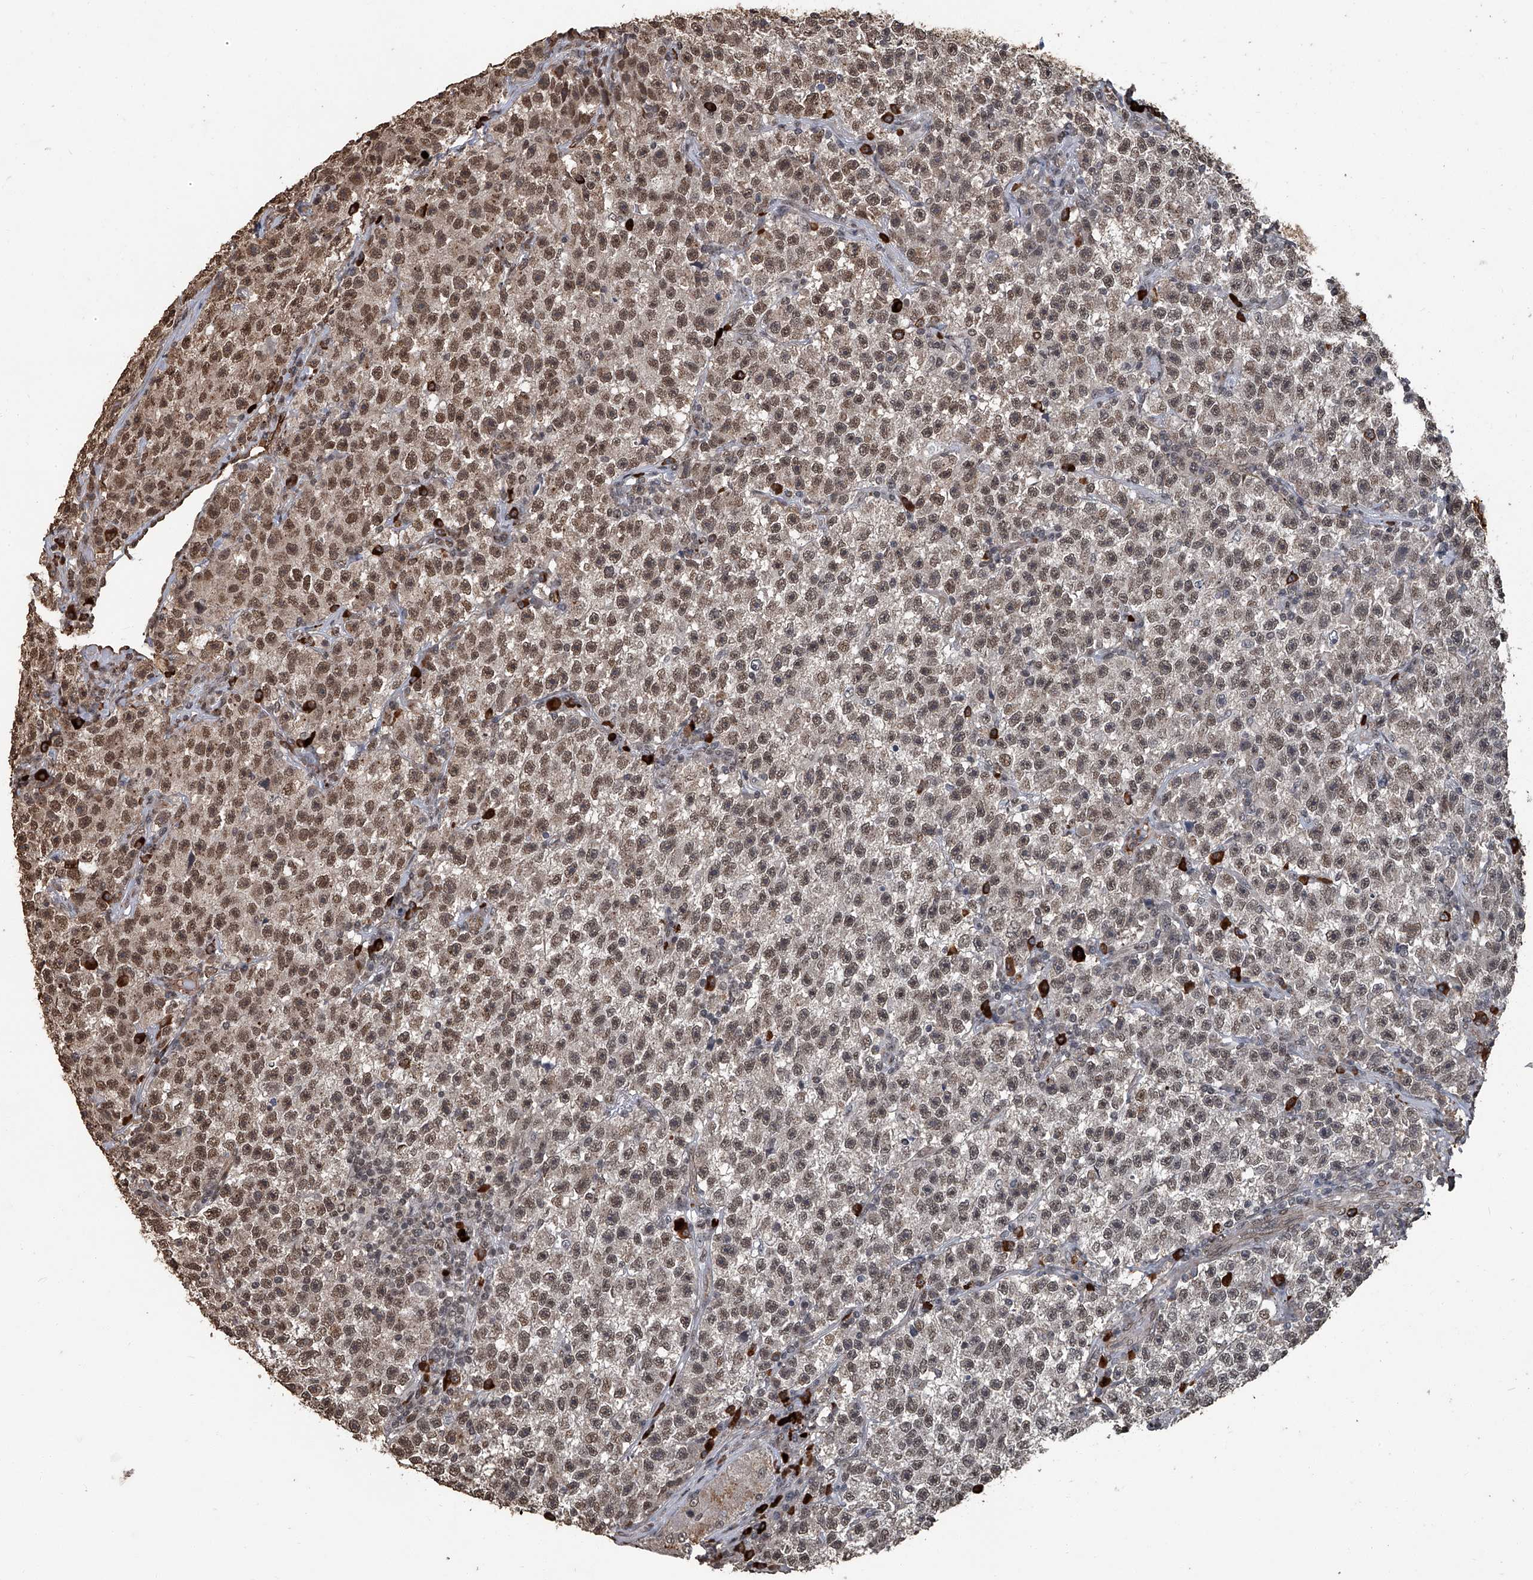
{"staining": {"intensity": "moderate", "quantity": ">75%", "location": "cytoplasmic/membranous,nuclear"}, "tissue": "testis cancer", "cell_type": "Tumor cells", "image_type": "cancer", "snomed": [{"axis": "morphology", "description": "Seminoma, NOS"}, {"axis": "topography", "description": "Testis"}], "caption": "The image exhibits immunohistochemical staining of testis cancer (seminoma). There is moderate cytoplasmic/membranous and nuclear staining is present in approximately >75% of tumor cells.", "gene": "GPR132", "patient": {"sex": "male", "age": 22}}